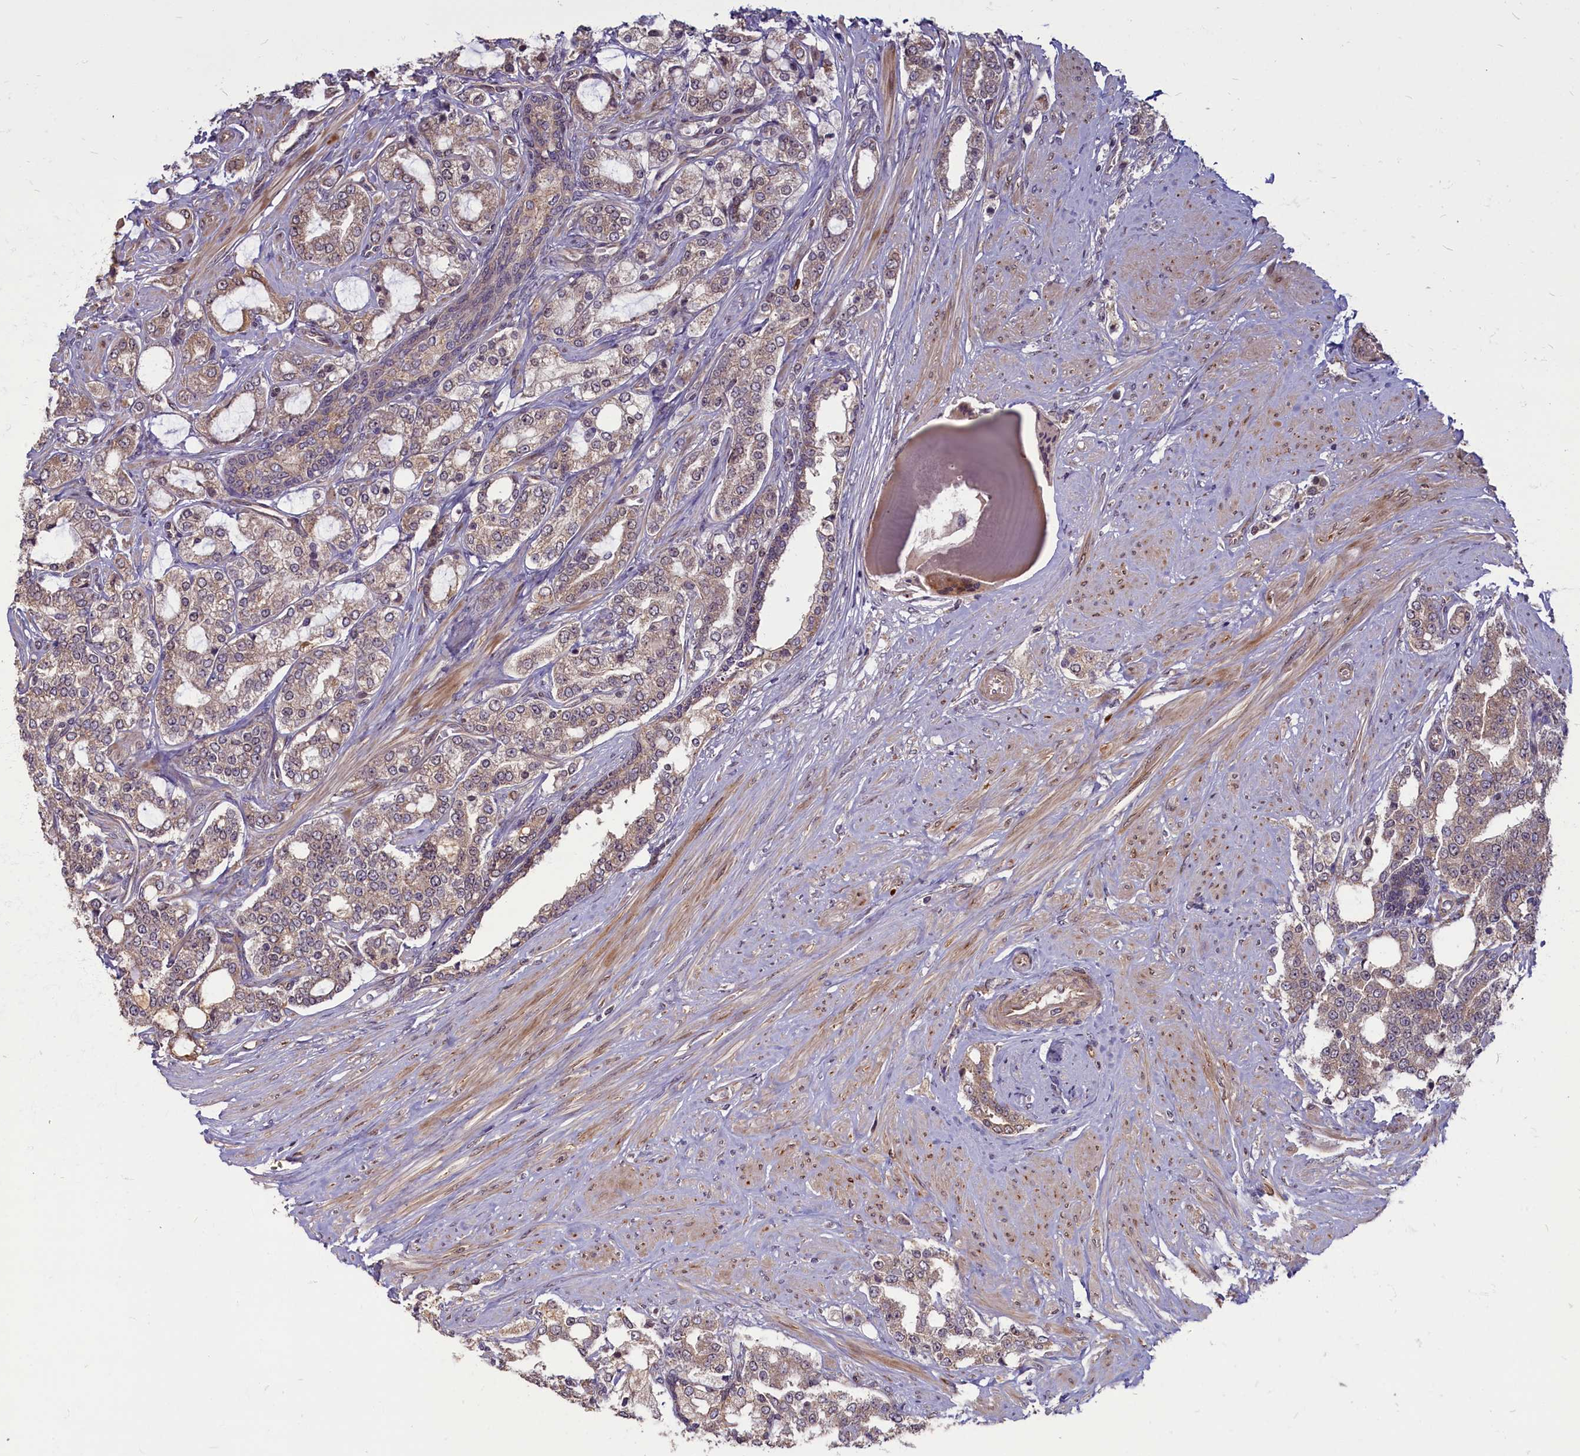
{"staining": {"intensity": "moderate", "quantity": ">75%", "location": "cytoplasmic/membranous"}, "tissue": "prostate cancer", "cell_type": "Tumor cells", "image_type": "cancer", "snomed": [{"axis": "morphology", "description": "Adenocarcinoma, High grade"}, {"axis": "topography", "description": "Prostate"}], "caption": "The image reveals a brown stain indicating the presence of a protein in the cytoplasmic/membranous of tumor cells in adenocarcinoma (high-grade) (prostate). Immunohistochemistry stains the protein of interest in brown and the nuclei are stained blue.", "gene": "MYCBP", "patient": {"sex": "male", "age": 64}}